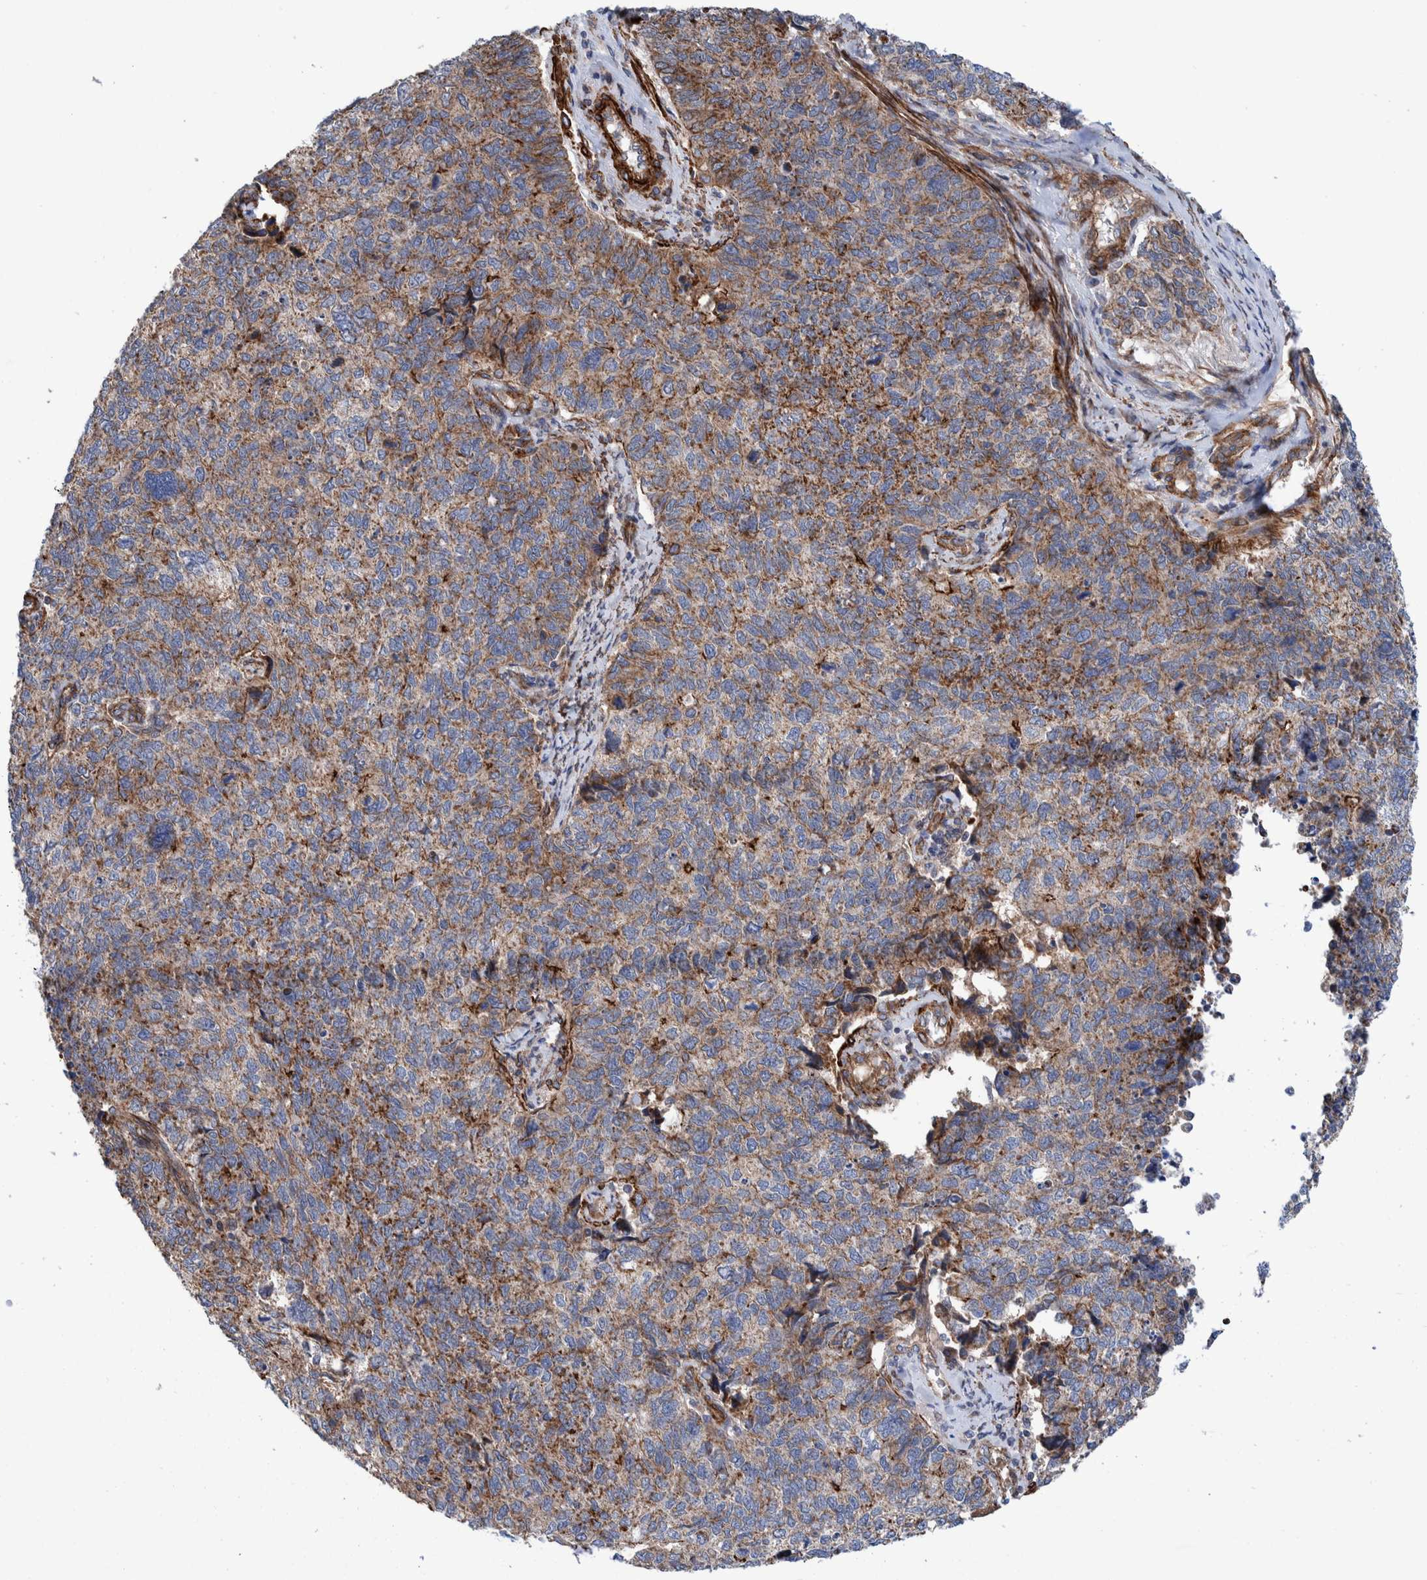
{"staining": {"intensity": "moderate", "quantity": ">75%", "location": "cytoplasmic/membranous"}, "tissue": "cervical cancer", "cell_type": "Tumor cells", "image_type": "cancer", "snomed": [{"axis": "morphology", "description": "Squamous cell carcinoma, NOS"}, {"axis": "topography", "description": "Cervix"}], "caption": "An image of human cervical squamous cell carcinoma stained for a protein demonstrates moderate cytoplasmic/membranous brown staining in tumor cells.", "gene": "SLC25A10", "patient": {"sex": "female", "age": 63}}